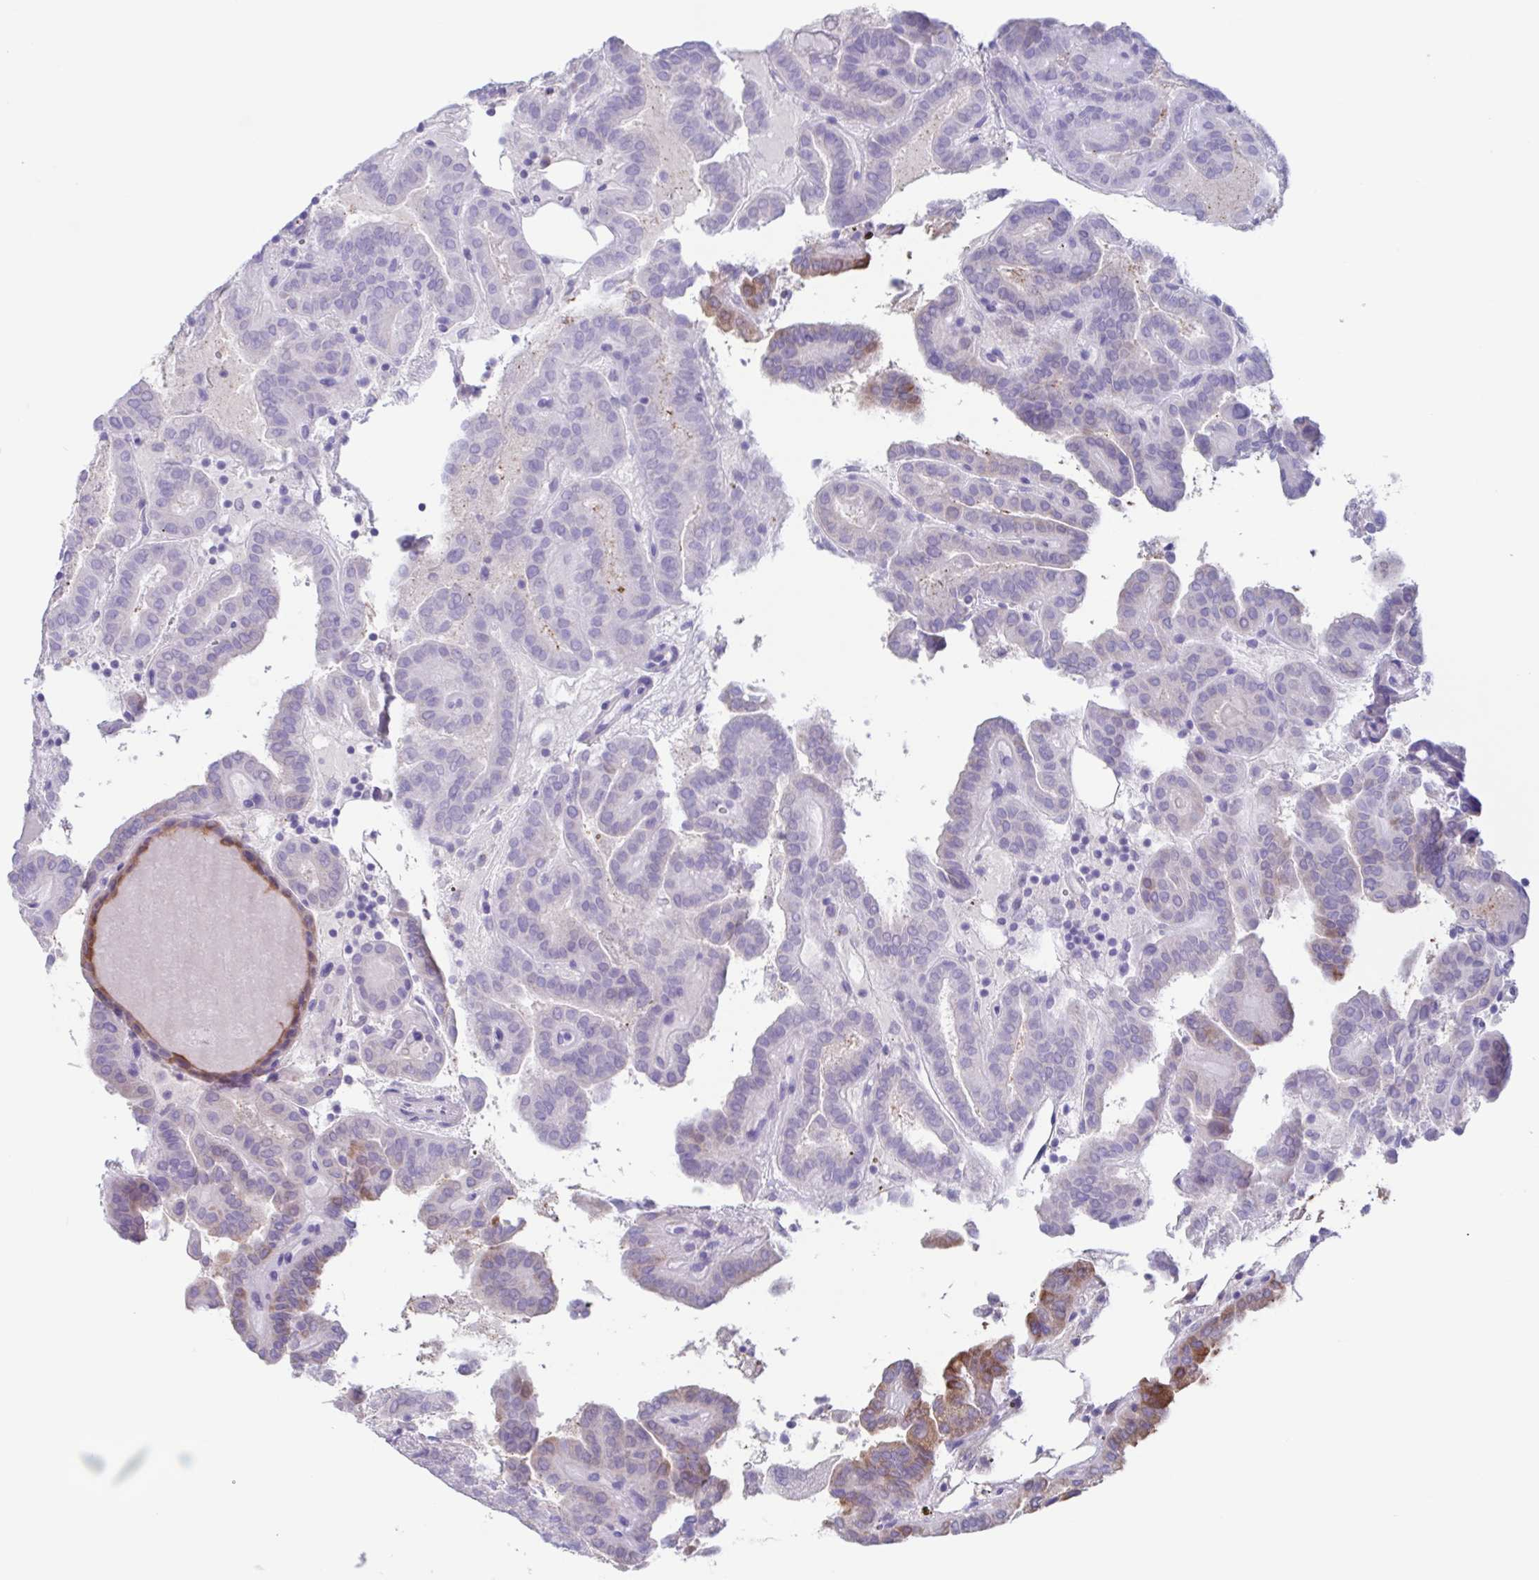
{"staining": {"intensity": "moderate", "quantity": "<25%", "location": "cytoplasmic/membranous"}, "tissue": "thyroid cancer", "cell_type": "Tumor cells", "image_type": "cancer", "snomed": [{"axis": "morphology", "description": "Papillary adenocarcinoma, NOS"}, {"axis": "topography", "description": "Thyroid gland"}], "caption": "Human papillary adenocarcinoma (thyroid) stained with a protein marker displays moderate staining in tumor cells.", "gene": "TPD52", "patient": {"sex": "female", "age": 46}}